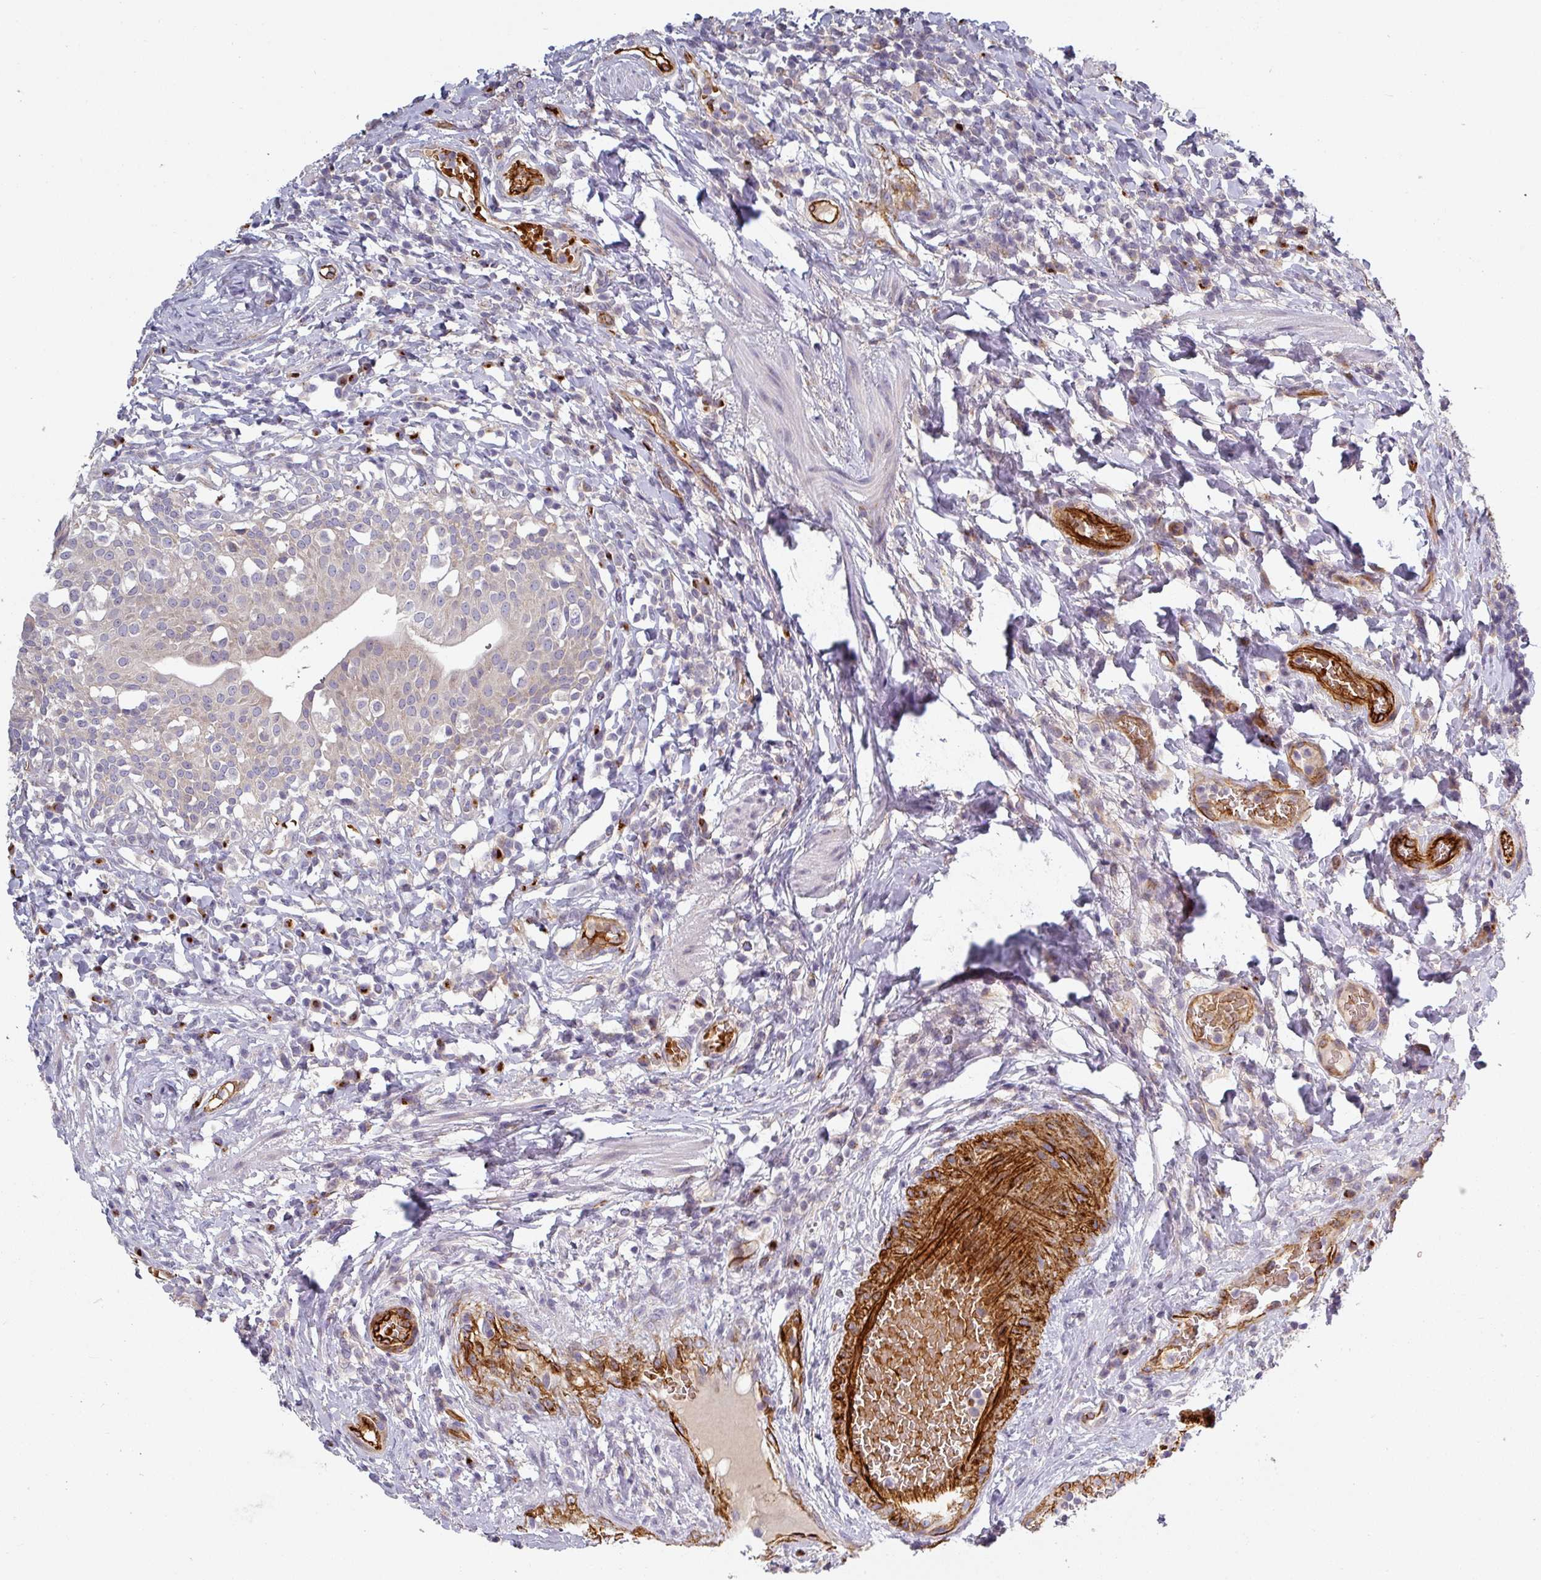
{"staining": {"intensity": "moderate", "quantity": "<25%", "location": "cytoplasmic/membranous"}, "tissue": "urinary bladder", "cell_type": "Urothelial cells", "image_type": "normal", "snomed": [{"axis": "morphology", "description": "Normal tissue, NOS"}, {"axis": "morphology", "description": "Inflammation, NOS"}, {"axis": "topography", "description": "Urinary bladder"}], "caption": "A photomicrograph of urinary bladder stained for a protein displays moderate cytoplasmic/membranous brown staining in urothelial cells. The protein of interest is shown in brown color, while the nuclei are stained blue.", "gene": "PRODH2", "patient": {"sex": "male", "age": 64}}